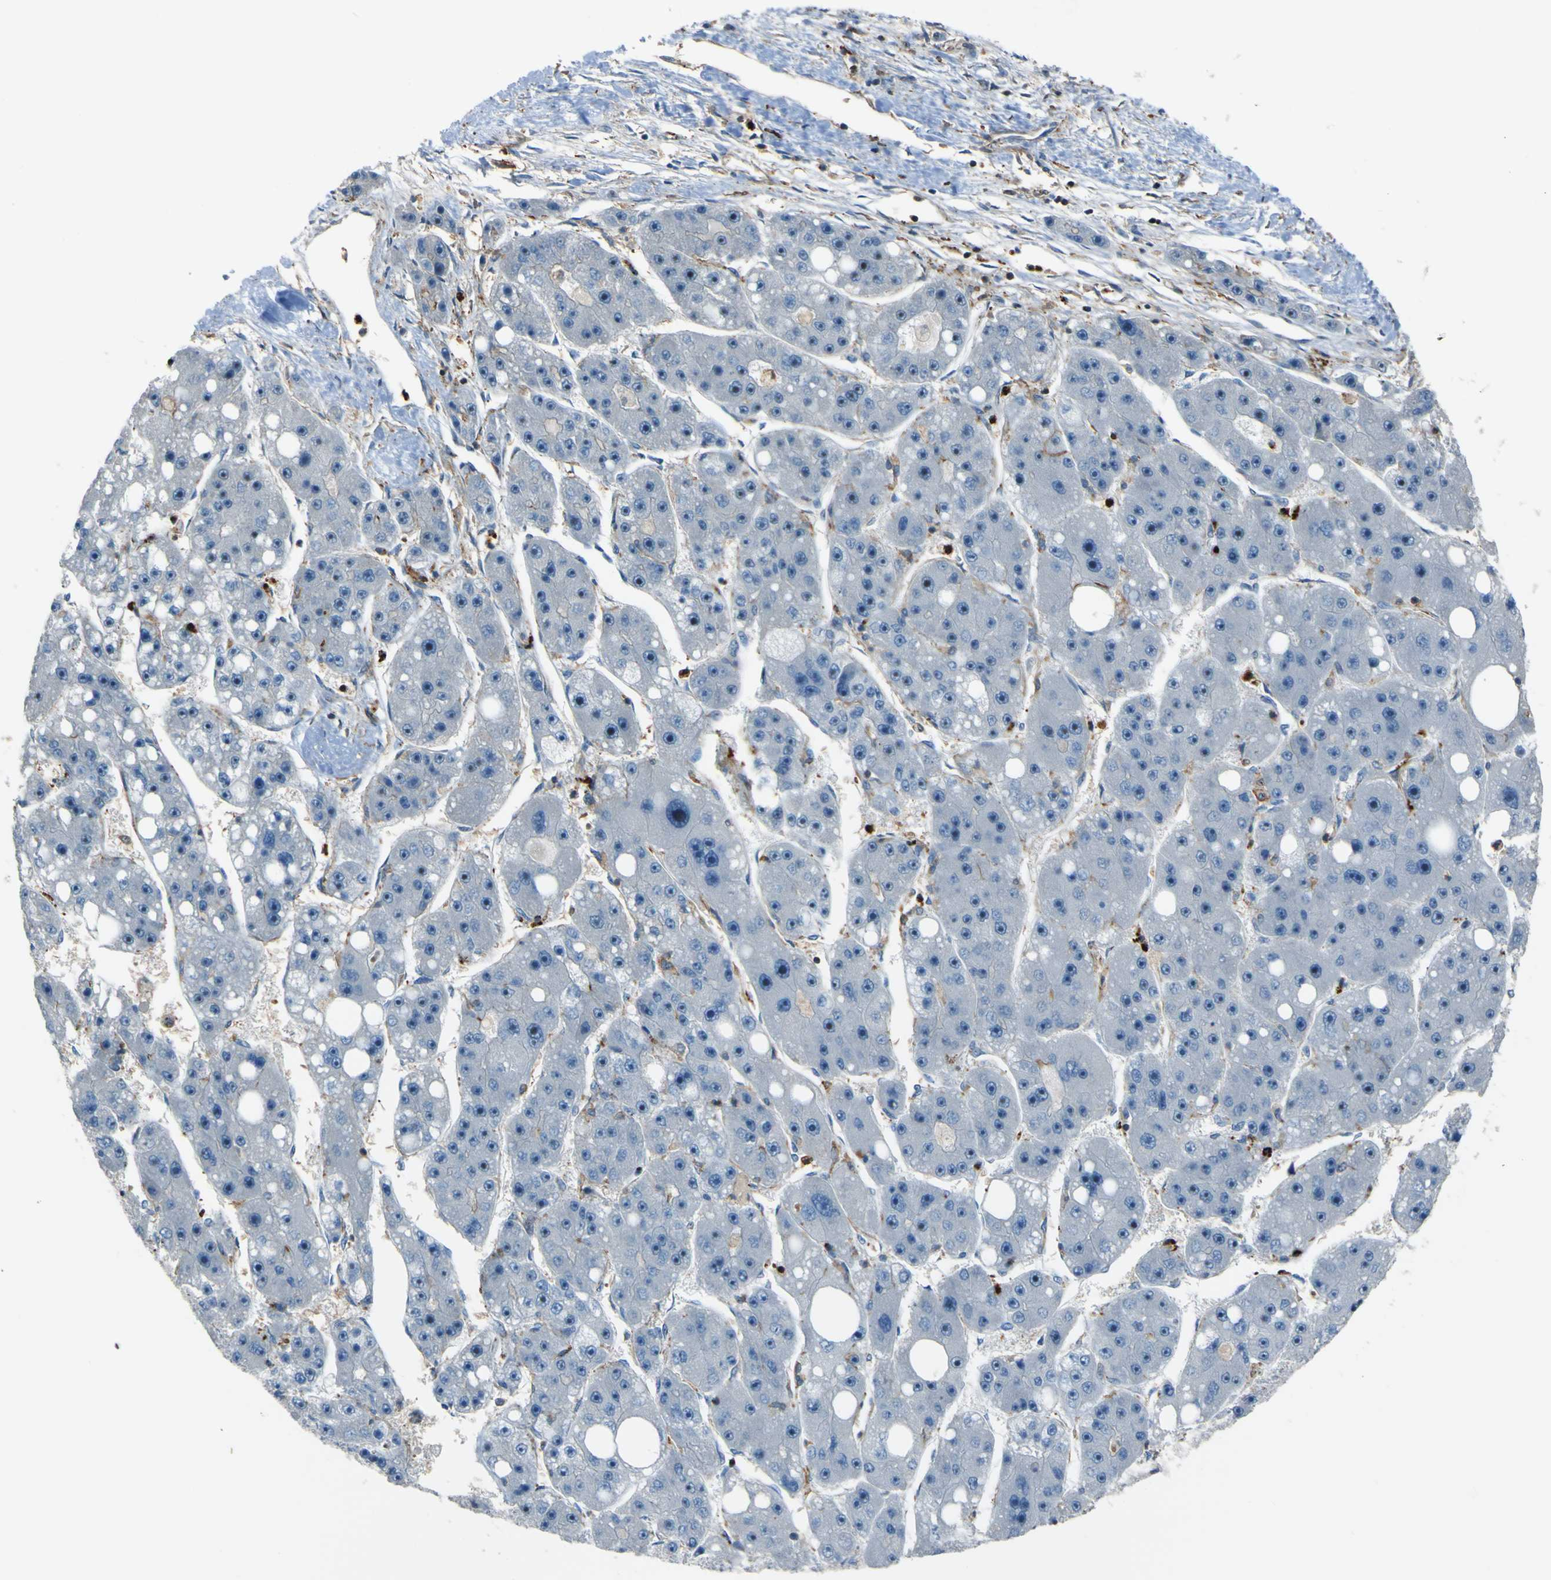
{"staining": {"intensity": "negative", "quantity": "none", "location": "none"}, "tissue": "liver cancer", "cell_type": "Tumor cells", "image_type": "cancer", "snomed": [{"axis": "morphology", "description": "Carcinoma, Hepatocellular, NOS"}, {"axis": "topography", "description": "Liver"}], "caption": "DAB (3,3'-diaminobenzidine) immunohistochemical staining of human hepatocellular carcinoma (liver) demonstrates no significant staining in tumor cells.", "gene": "PCDHB5", "patient": {"sex": "female", "age": 61}}